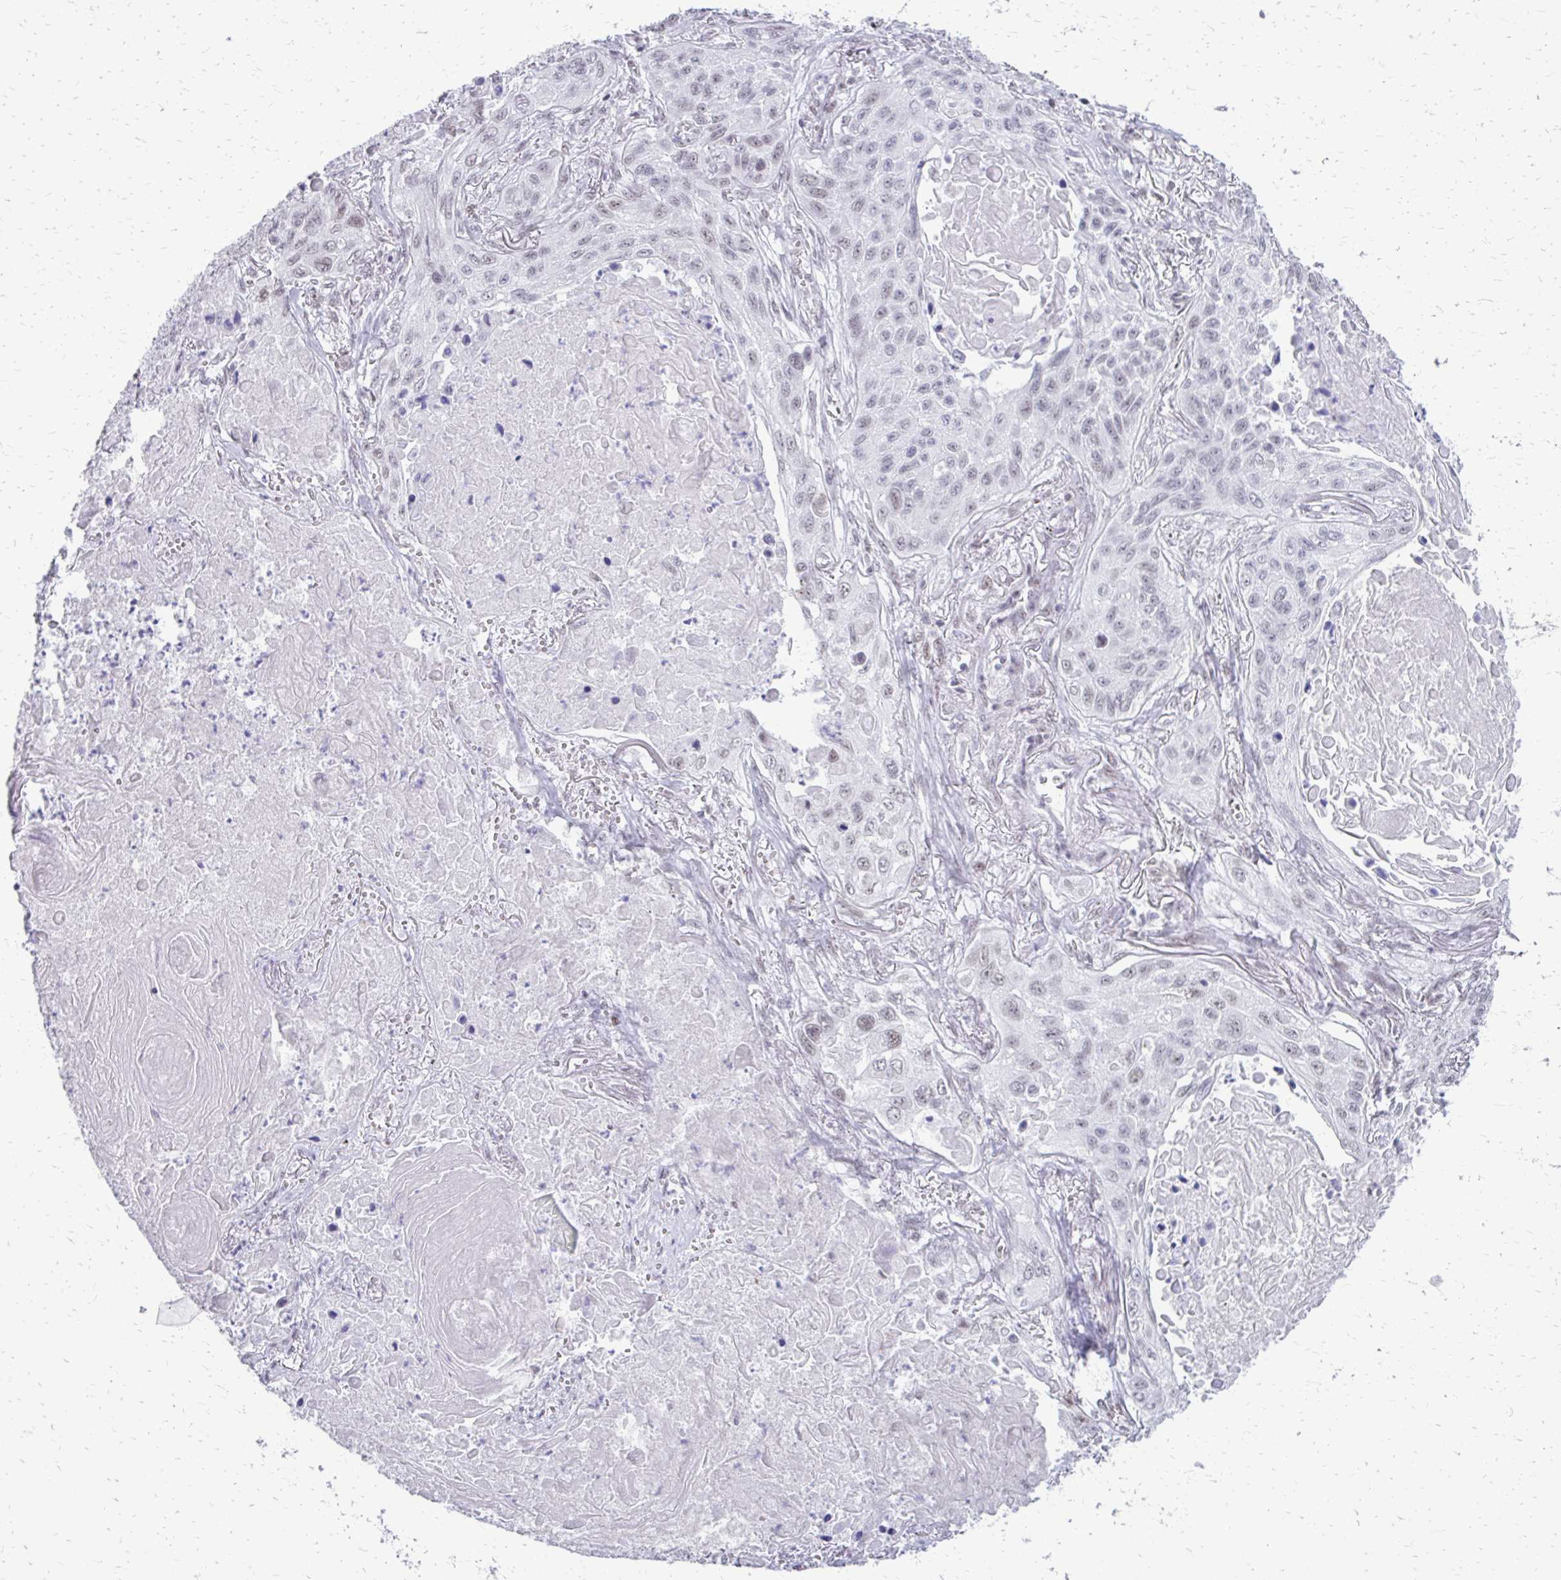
{"staining": {"intensity": "weak", "quantity": "<25%", "location": "nuclear"}, "tissue": "lung cancer", "cell_type": "Tumor cells", "image_type": "cancer", "snomed": [{"axis": "morphology", "description": "Squamous cell carcinoma, NOS"}, {"axis": "topography", "description": "Lung"}], "caption": "Immunohistochemistry image of neoplastic tissue: human lung squamous cell carcinoma stained with DAB (3,3'-diaminobenzidine) shows no significant protein staining in tumor cells. (DAB (3,3'-diaminobenzidine) IHC, high magnification).", "gene": "SS18", "patient": {"sex": "male", "age": 75}}